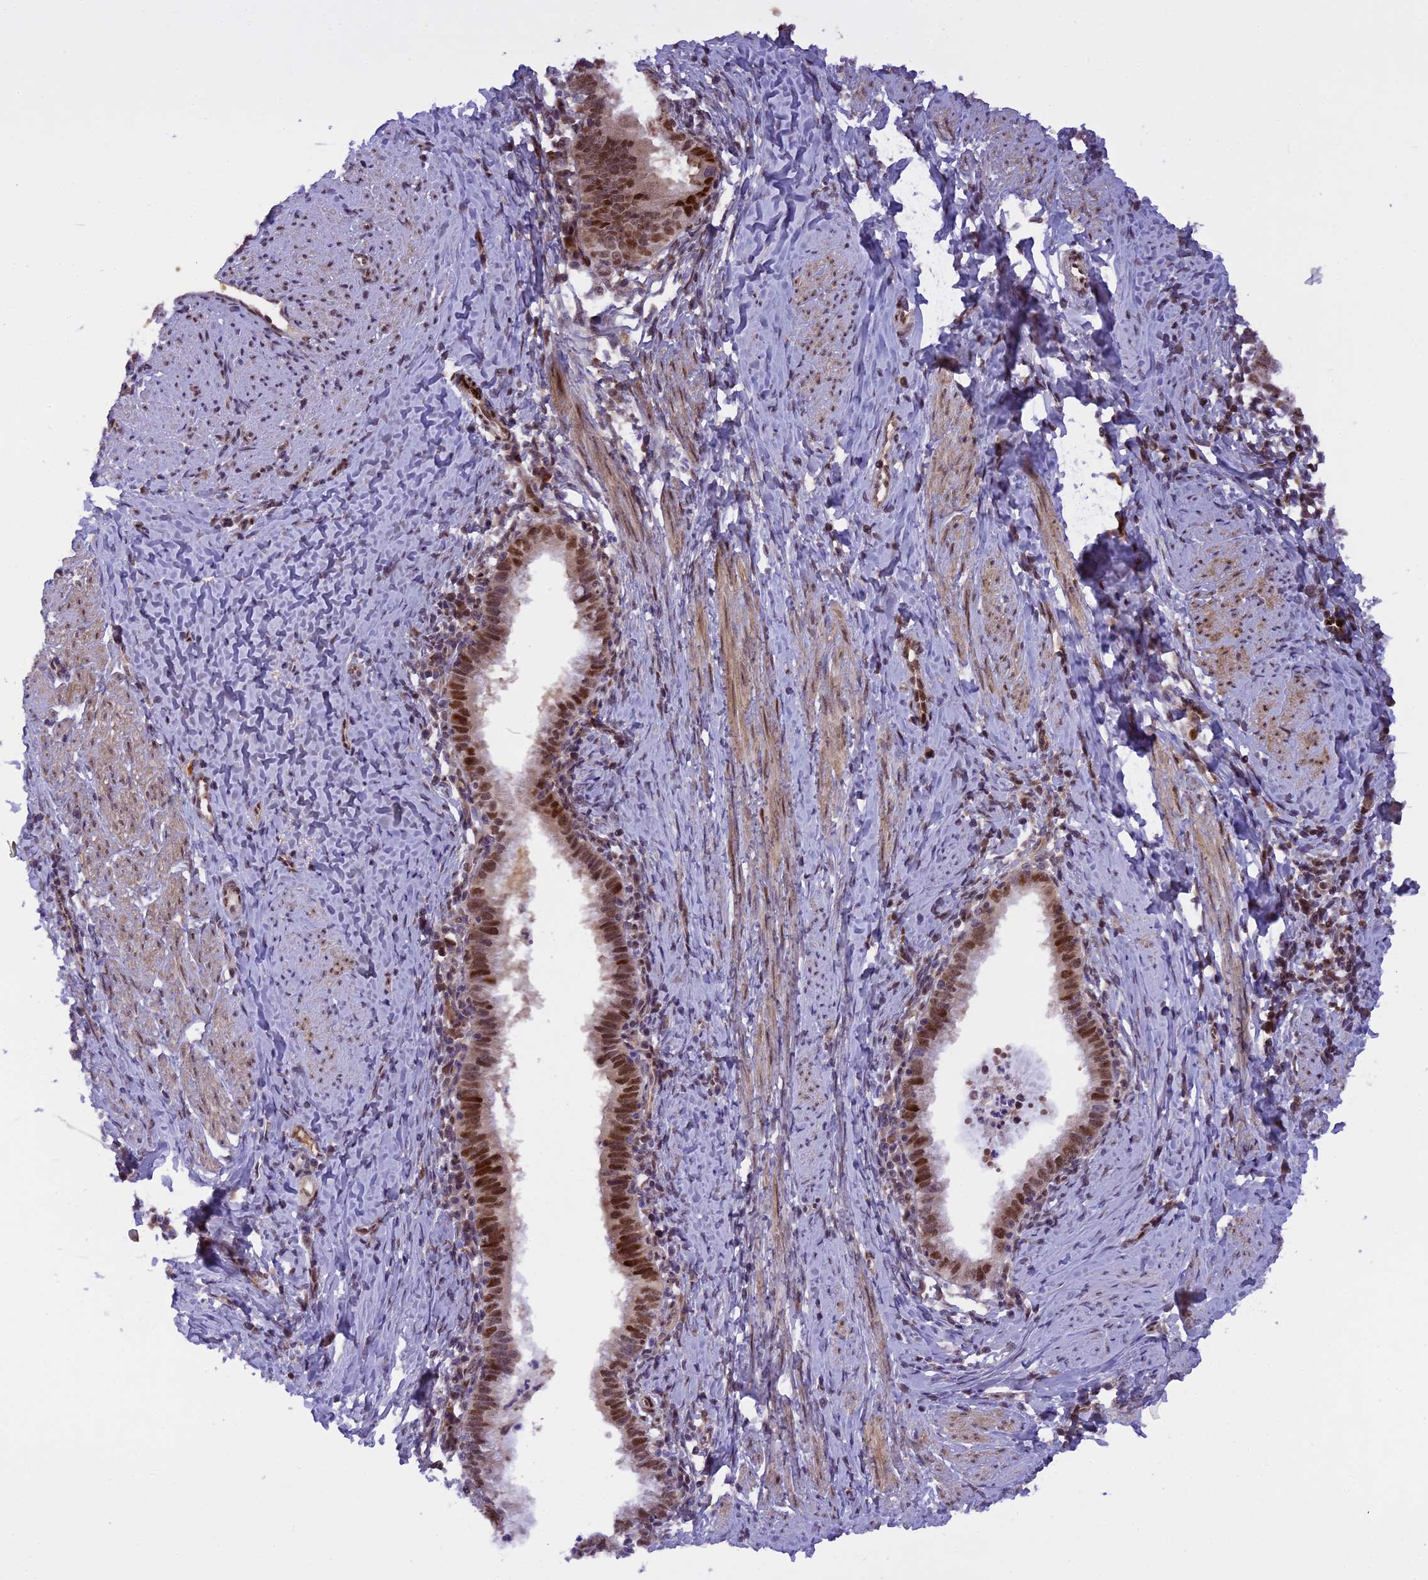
{"staining": {"intensity": "moderate", "quantity": ">75%", "location": "nuclear"}, "tissue": "cervical cancer", "cell_type": "Tumor cells", "image_type": "cancer", "snomed": [{"axis": "morphology", "description": "Adenocarcinoma, NOS"}, {"axis": "topography", "description": "Cervix"}], "caption": "This photomicrograph exhibits IHC staining of cervical cancer, with medium moderate nuclear staining in about >75% of tumor cells.", "gene": "MICALL1", "patient": {"sex": "female", "age": 36}}